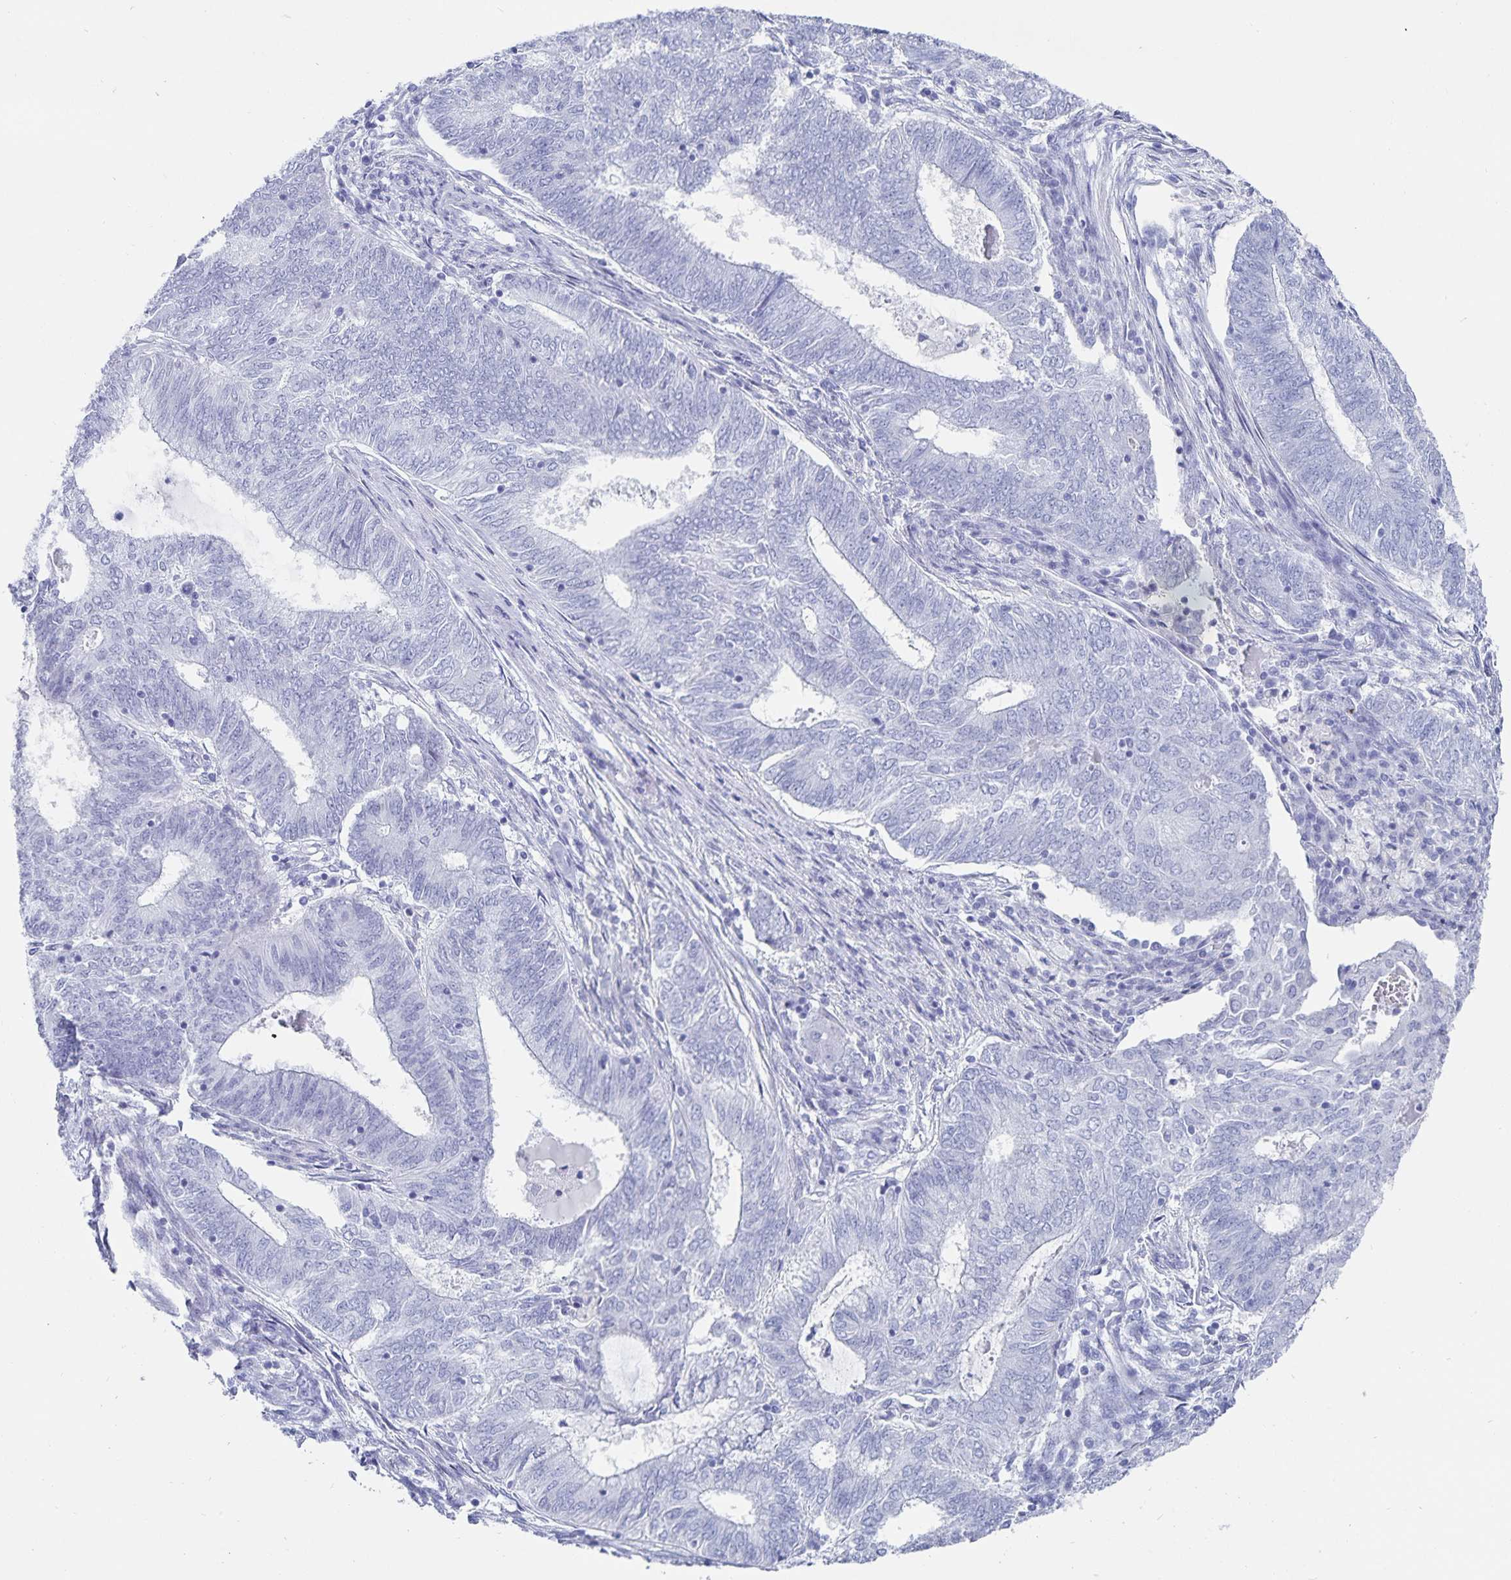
{"staining": {"intensity": "negative", "quantity": "none", "location": "none"}, "tissue": "endometrial cancer", "cell_type": "Tumor cells", "image_type": "cancer", "snomed": [{"axis": "morphology", "description": "Adenocarcinoma, NOS"}, {"axis": "topography", "description": "Endometrium"}], "caption": "Immunohistochemistry (IHC) of human endometrial cancer demonstrates no staining in tumor cells.", "gene": "C19orf73", "patient": {"sex": "female", "age": 62}}